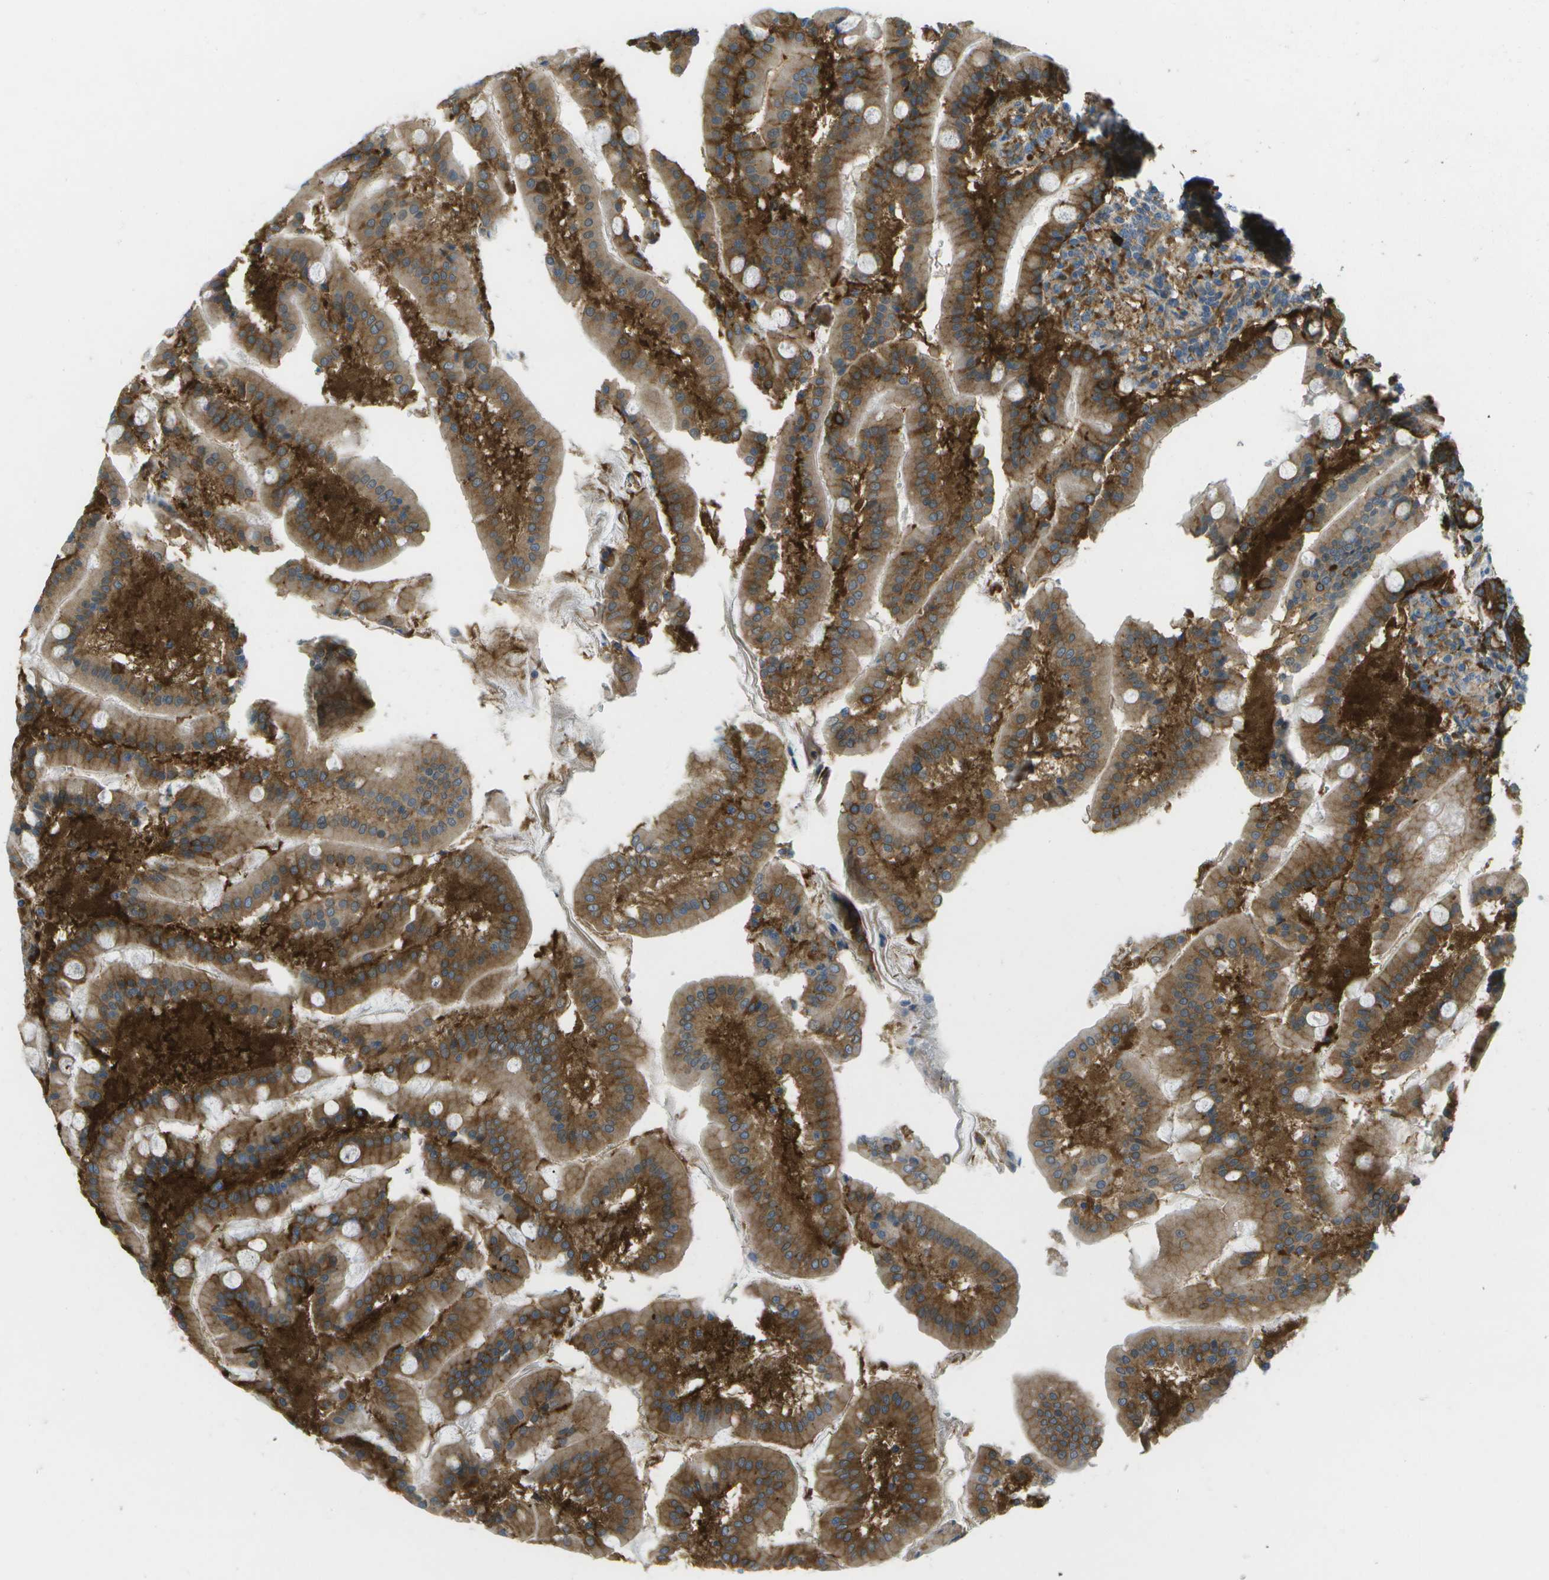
{"staining": {"intensity": "strong", "quantity": ">75%", "location": "cytoplasmic/membranous"}, "tissue": "duodenum", "cell_type": "Glandular cells", "image_type": "normal", "snomed": [{"axis": "morphology", "description": "Normal tissue, NOS"}, {"axis": "topography", "description": "Duodenum"}], "caption": "A micrograph of human duodenum stained for a protein exhibits strong cytoplasmic/membranous brown staining in glandular cells. The protein of interest is stained brown, and the nuclei are stained in blue (DAB (3,3'-diaminobenzidine) IHC with brightfield microscopy, high magnification).", "gene": "WNK2", "patient": {"sex": "male", "age": 50}}